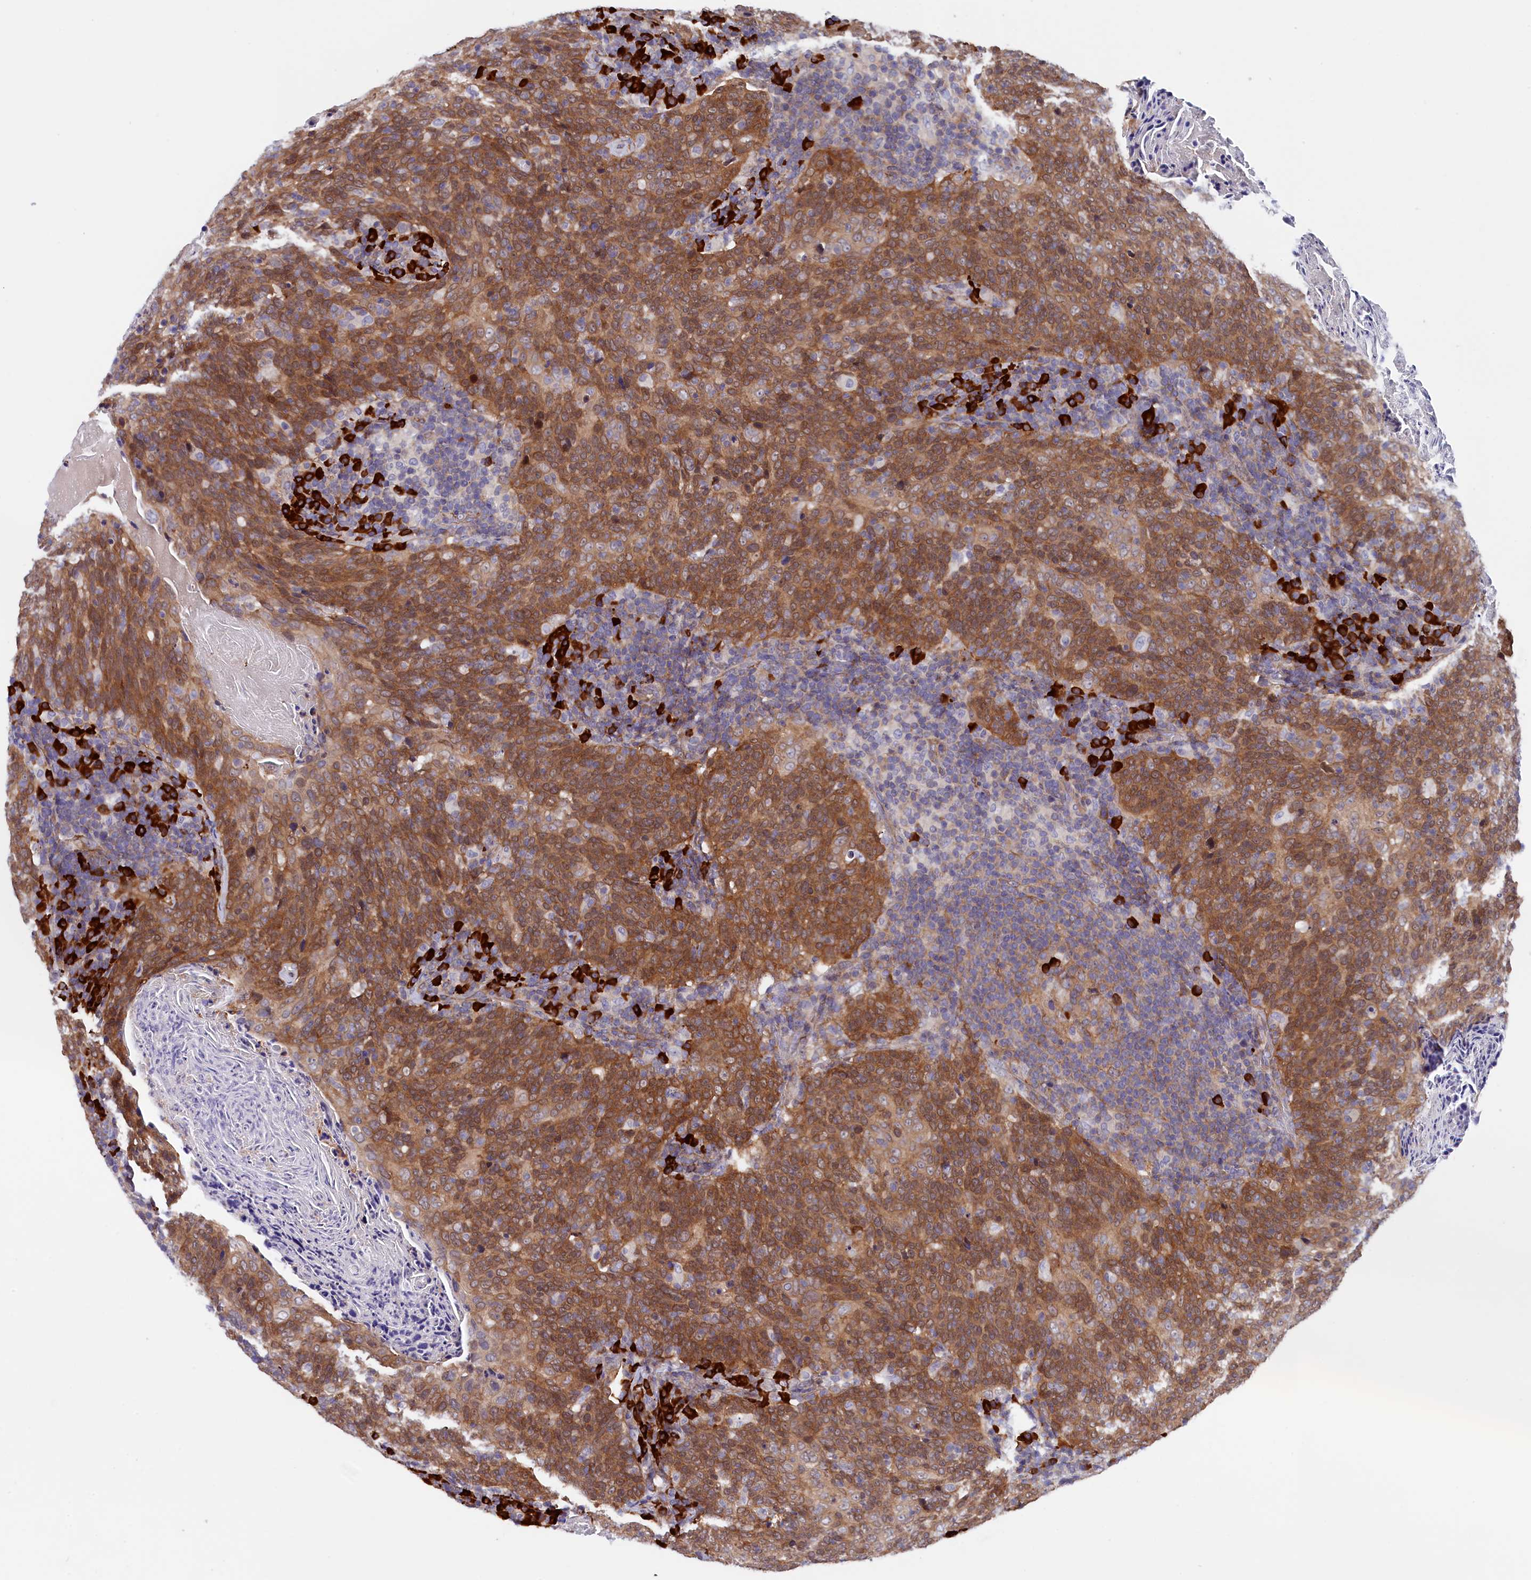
{"staining": {"intensity": "moderate", "quantity": ">75%", "location": "cytoplasmic/membranous"}, "tissue": "head and neck cancer", "cell_type": "Tumor cells", "image_type": "cancer", "snomed": [{"axis": "morphology", "description": "Squamous cell carcinoma, NOS"}, {"axis": "morphology", "description": "Squamous cell carcinoma, metastatic, NOS"}, {"axis": "topography", "description": "Lymph node"}, {"axis": "topography", "description": "Head-Neck"}], "caption": "An immunohistochemistry (IHC) photomicrograph of tumor tissue is shown. Protein staining in brown shows moderate cytoplasmic/membranous positivity in head and neck metastatic squamous cell carcinoma within tumor cells.", "gene": "JPT2", "patient": {"sex": "male", "age": 62}}